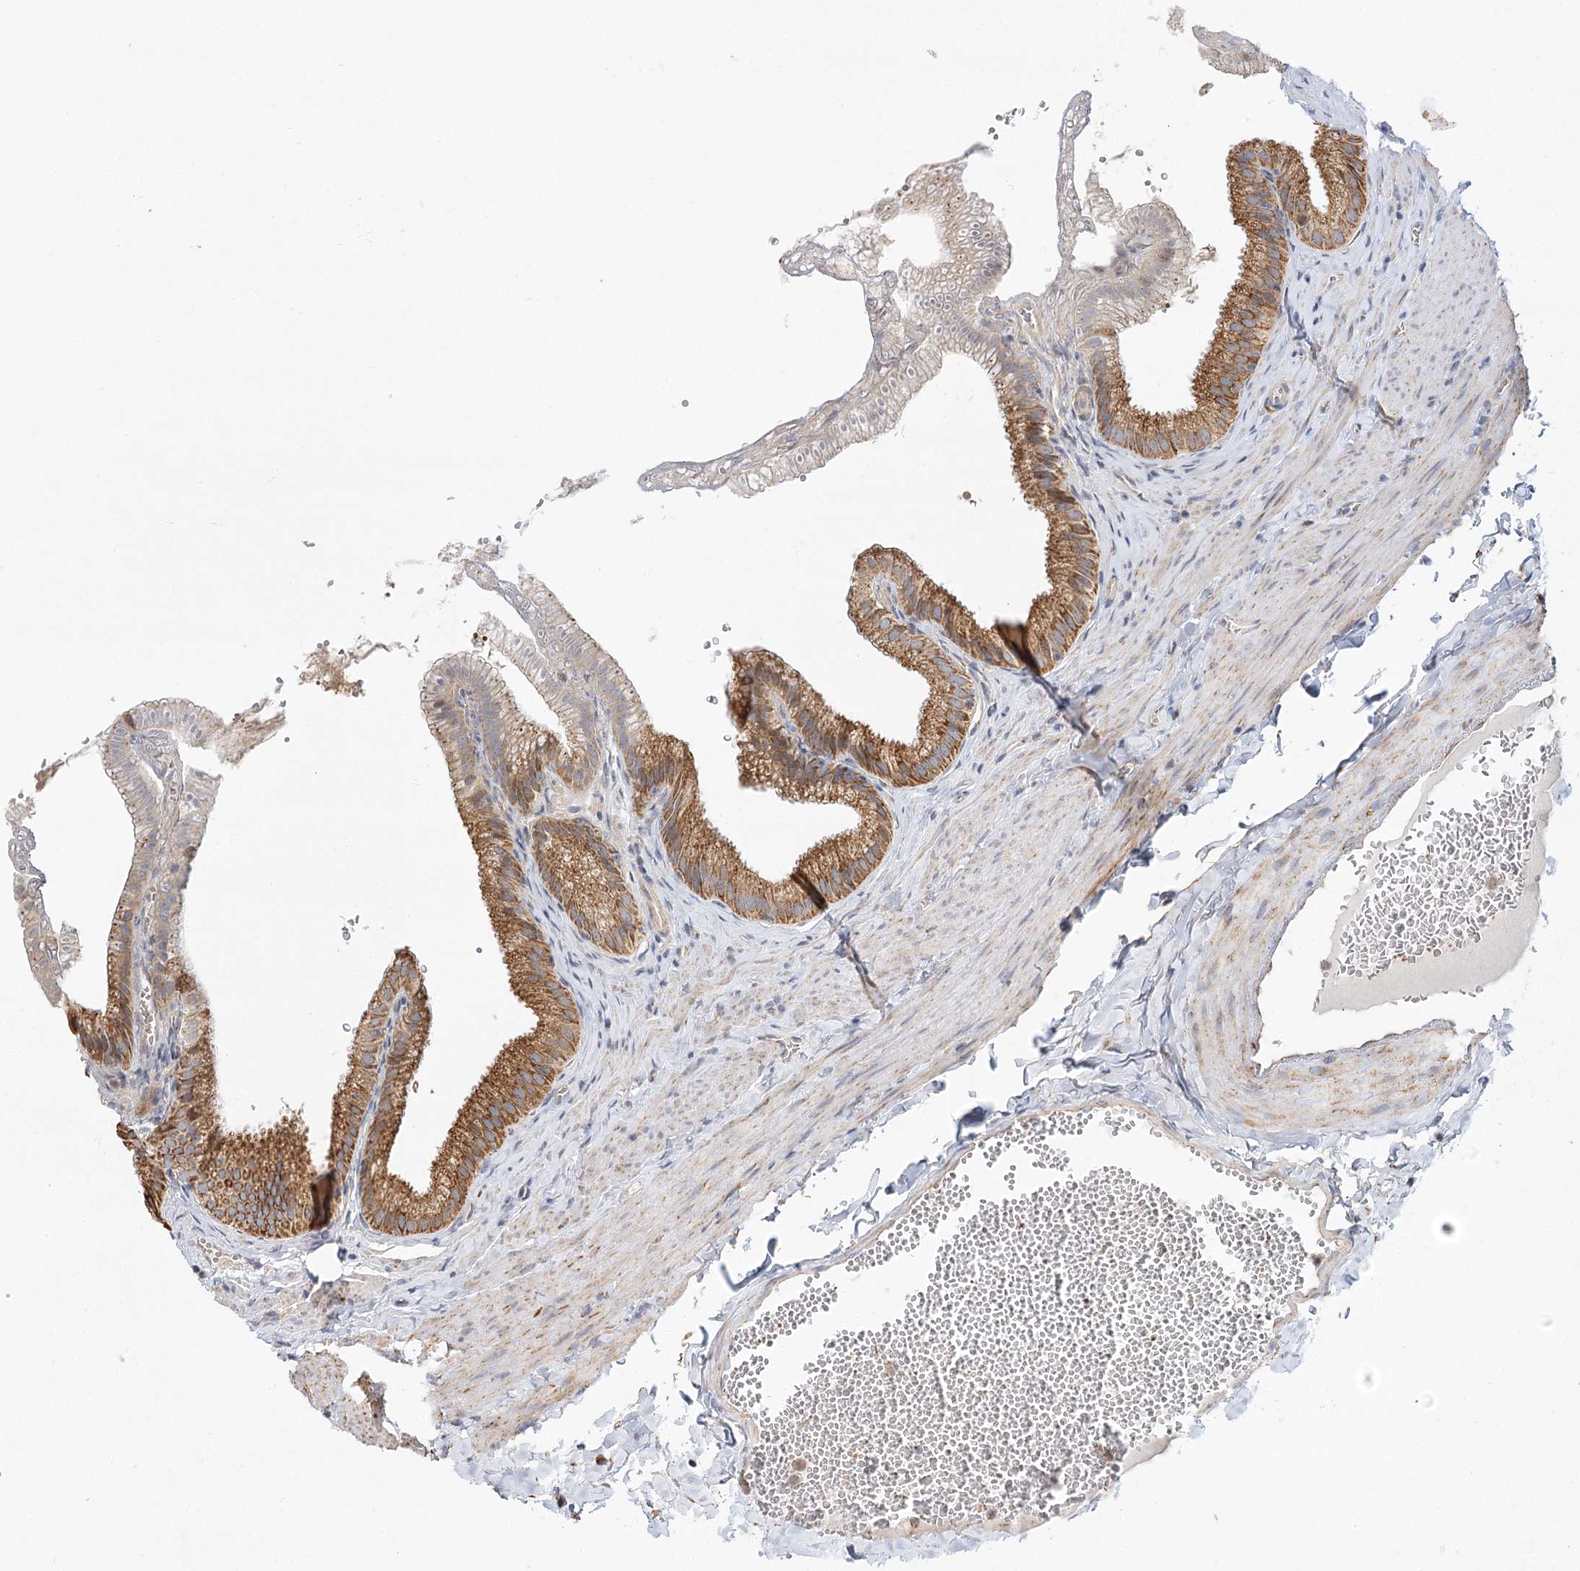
{"staining": {"intensity": "moderate", "quantity": ">75%", "location": "cytoplasmic/membranous"}, "tissue": "gallbladder", "cell_type": "Glandular cells", "image_type": "normal", "snomed": [{"axis": "morphology", "description": "Normal tissue, NOS"}, {"axis": "topography", "description": "Gallbladder"}], "caption": "DAB (3,3'-diaminobenzidine) immunohistochemical staining of normal gallbladder reveals moderate cytoplasmic/membranous protein expression in about >75% of glandular cells. Ihc stains the protein in brown and the nuclei are stained blue.", "gene": "ZFYVE16", "patient": {"sex": "male", "age": 38}}